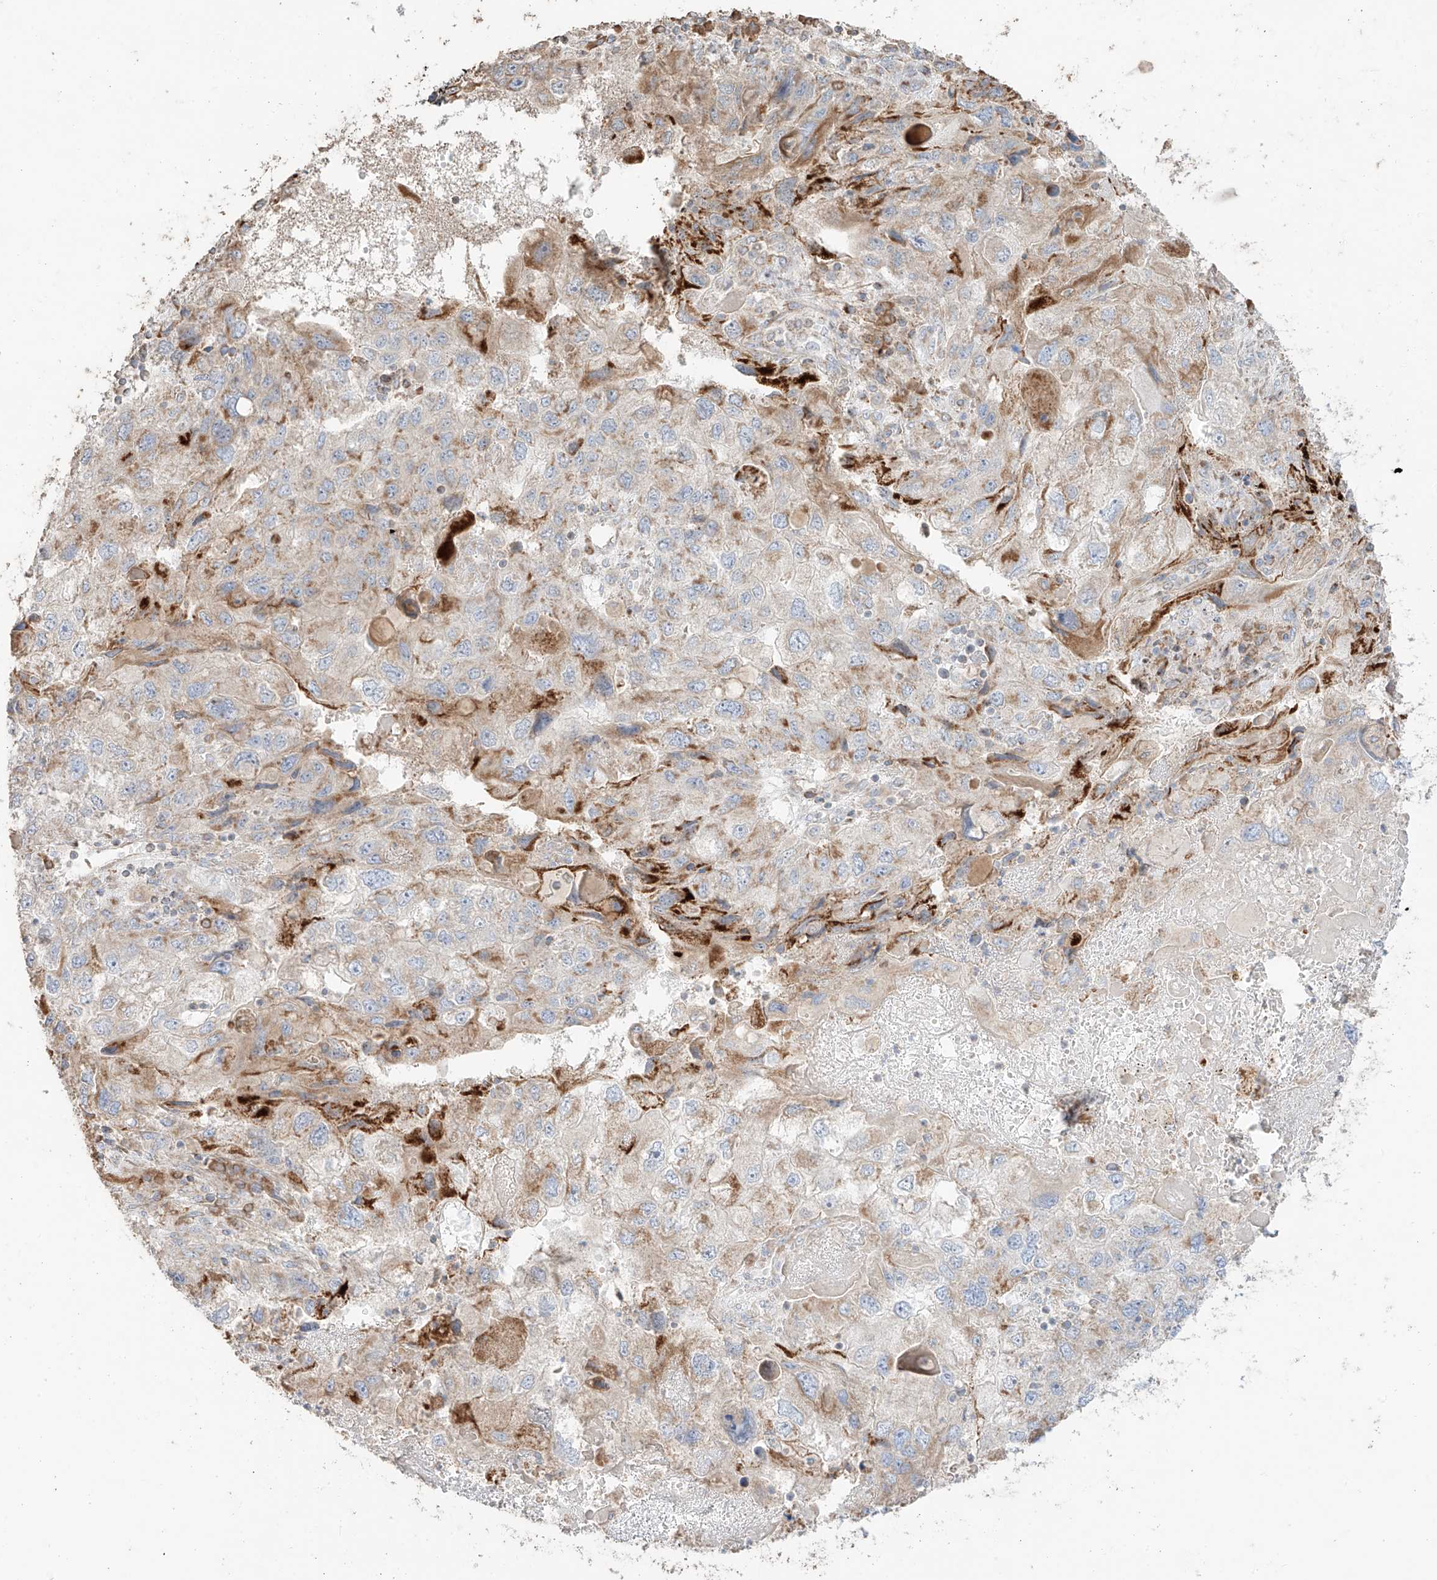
{"staining": {"intensity": "weak", "quantity": "25%-75%", "location": "cytoplasmic/membranous"}, "tissue": "endometrial cancer", "cell_type": "Tumor cells", "image_type": "cancer", "snomed": [{"axis": "morphology", "description": "Adenocarcinoma, NOS"}, {"axis": "topography", "description": "Endometrium"}], "caption": "Immunohistochemistry (IHC) (DAB) staining of human adenocarcinoma (endometrial) reveals weak cytoplasmic/membranous protein staining in approximately 25%-75% of tumor cells.", "gene": "COLGALT2", "patient": {"sex": "female", "age": 49}}